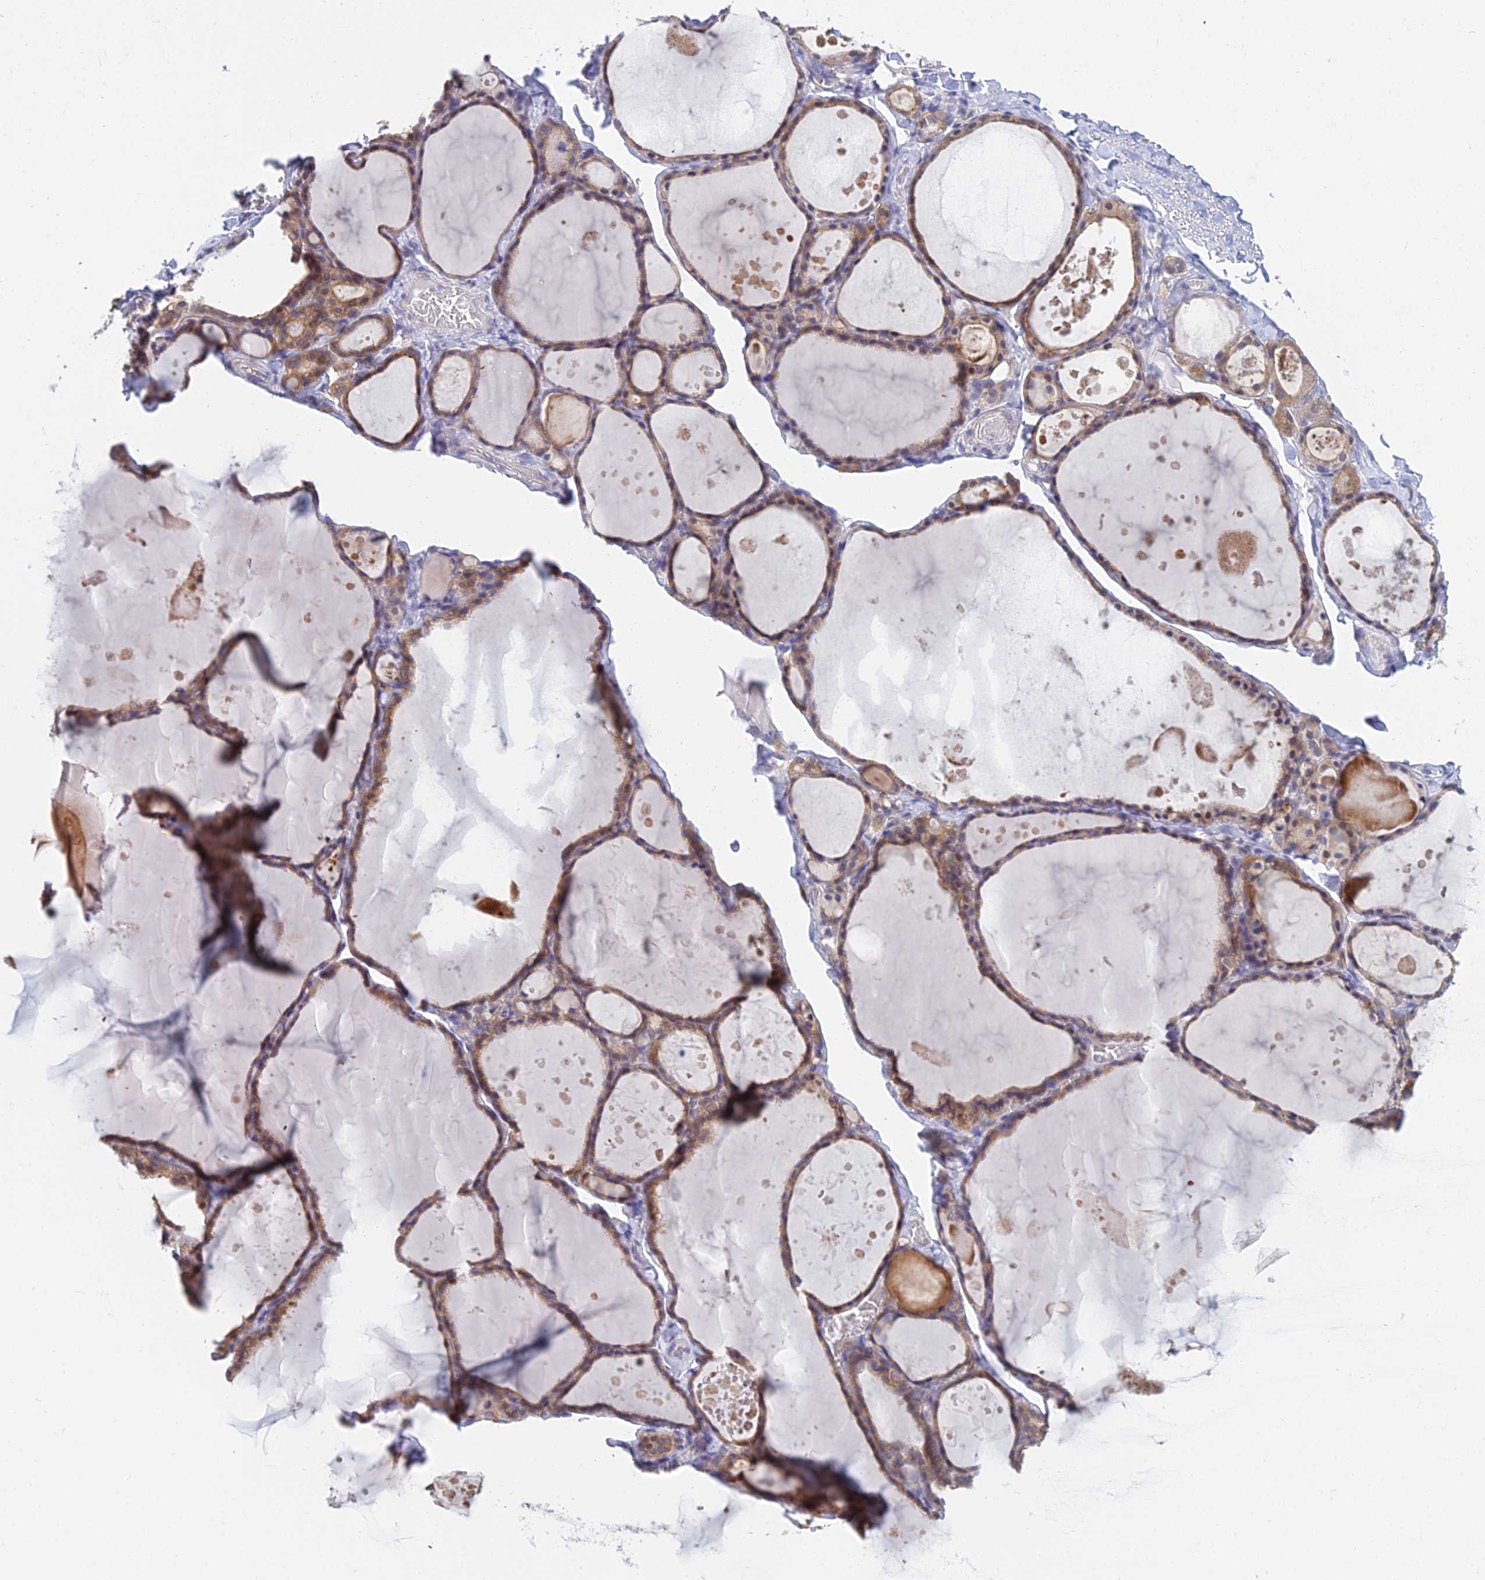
{"staining": {"intensity": "moderate", "quantity": ">75%", "location": "cytoplasmic/membranous"}, "tissue": "thyroid gland", "cell_type": "Glandular cells", "image_type": "normal", "snomed": [{"axis": "morphology", "description": "Normal tissue, NOS"}, {"axis": "topography", "description": "Thyroid gland"}], "caption": "The image shows staining of normal thyroid gland, revealing moderate cytoplasmic/membranous protein staining (brown color) within glandular cells. Using DAB (3,3'-diaminobenzidine) (brown) and hematoxylin (blue) stains, captured at high magnification using brightfield microscopy.", "gene": "B3GALT4", "patient": {"sex": "male", "age": 56}}